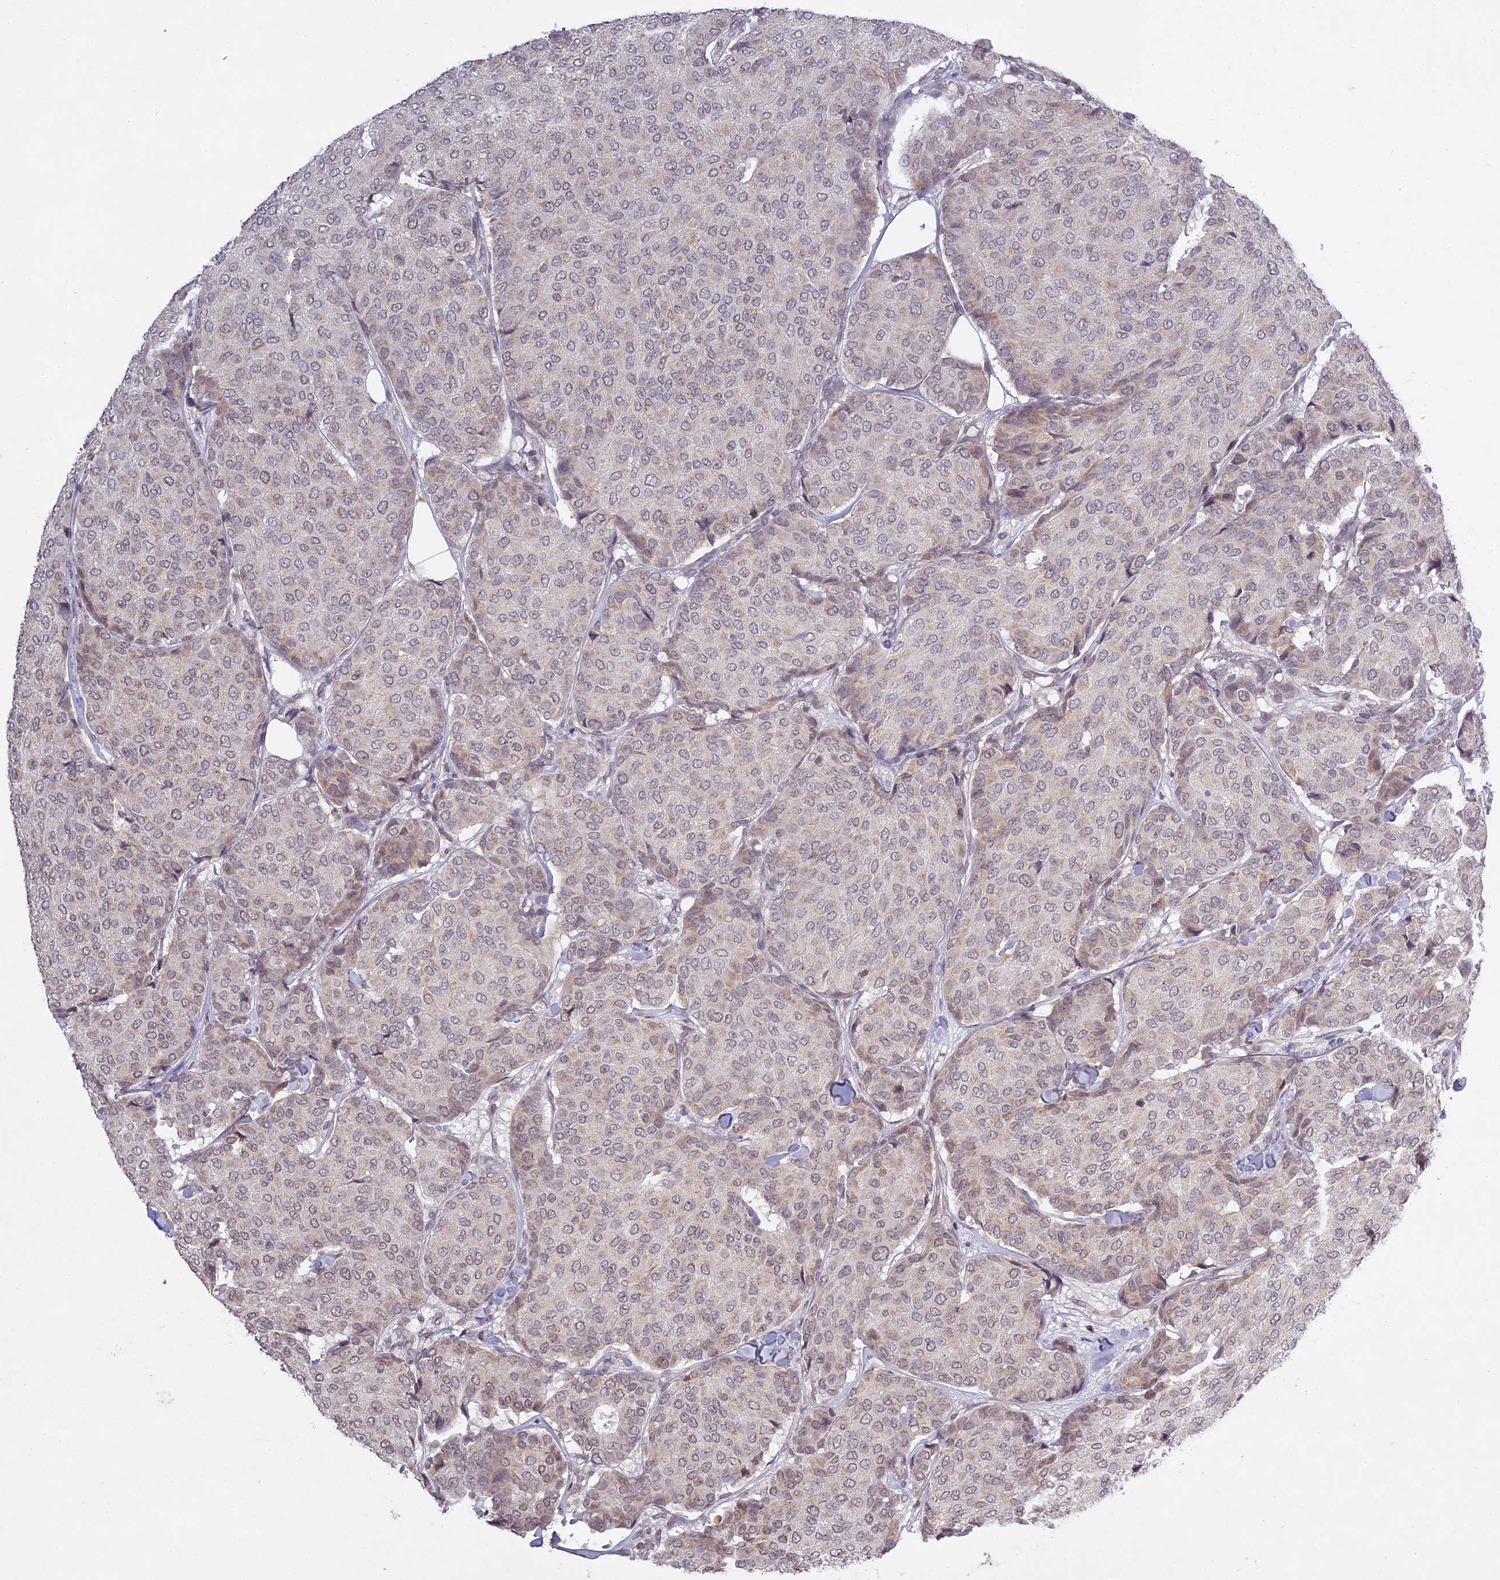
{"staining": {"intensity": "weak", "quantity": "<25%", "location": "cytoplasmic/membranous"}, "tissue": "breast cancer", "cell_type": "Tumor cells", "image_type": "cancer", "snomed": [{"axis": "morphology", "description": "Duct carcinoma"}, {"axis": "topography", "description": "Breast"}], "caption": "This is an immunohistochemistry (IHC) image of breast cancer (intraductal carcinoma). There is no positivity in tumor cells.", "gene": "ERG28", "patient": {"sex": "female", "age": 75}}